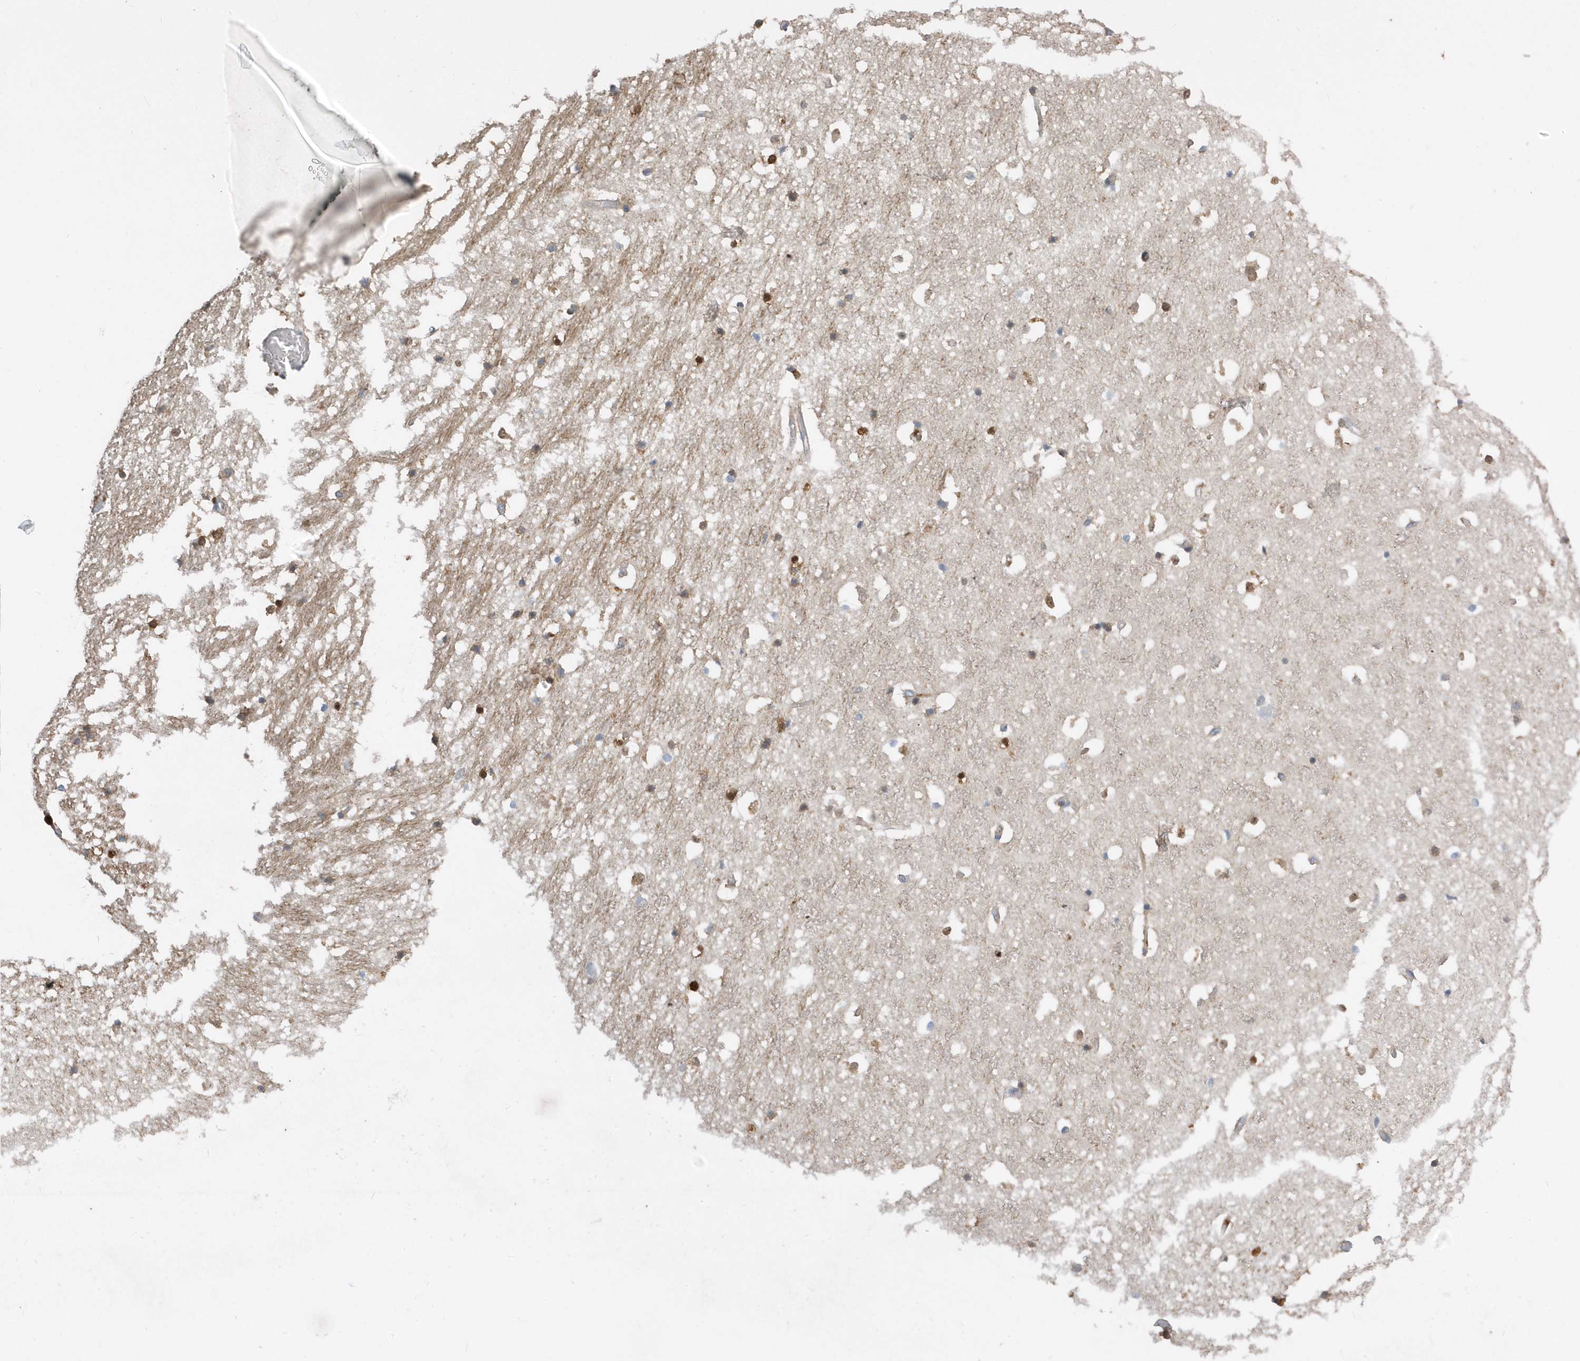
{"staining": {"intensity": "strong", "quantity": "<25%", "location": "nuclear"}, "tissue": "hippocampus", "cell_type": "Glial cells", "image_type": "normal", "snomed": [{"axis": "morphology", "description": "Normal tissue, NOS"}, {"axis": "topography", "description": "Hippocampus"}], "caption": "Immunohistochemical staining of benign human hippocampus demonstrates strong nuclear protein staining in approximately <25% of glial cells. (DAB (3,3'-diaminobenzidine) = brown stain, brightfield microscopy at high magnification).", "gene": "USP53", "patient": {"sex": "female", "age": 52}}